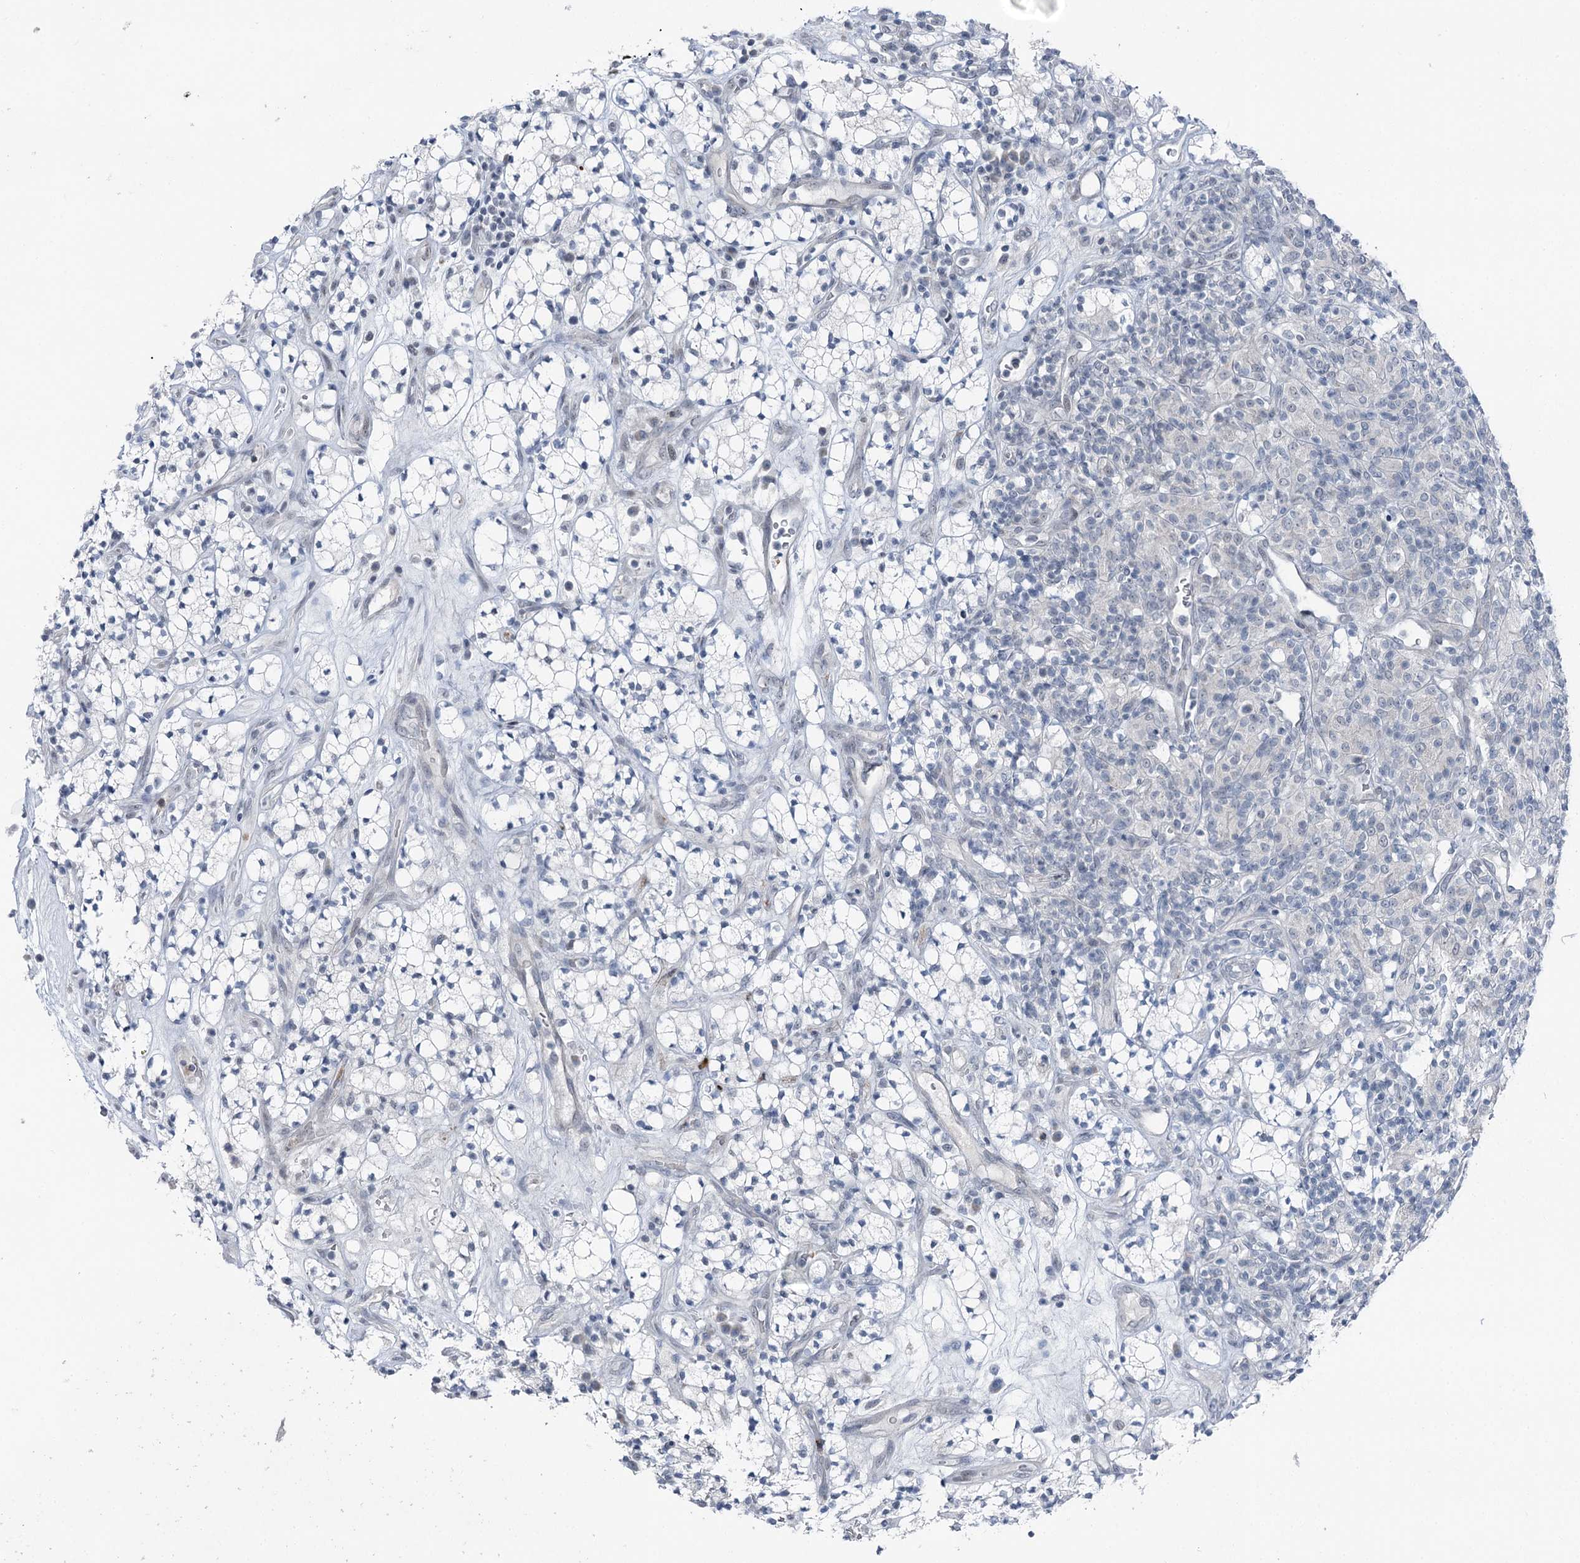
{"staining": {"intensity": "negative", "quantity": "none", "location": "none"}, "tissue": "renal cancer", "cell_type": "Tumor cells", "image_type": "cancer", "snomed": [{"axis": "morphology", "description": "Adenocarcinoma, NOS"}, {"axis": "topography", "description": "Kidney"}], "caption": "Human renal cancer (adenocarcinoma) stained for a protein using immunohistochemistry (IHC) displays no staining in tumor cells.", "gene": "STEEP1", "patient": {"sex": "male", "age": 77}}